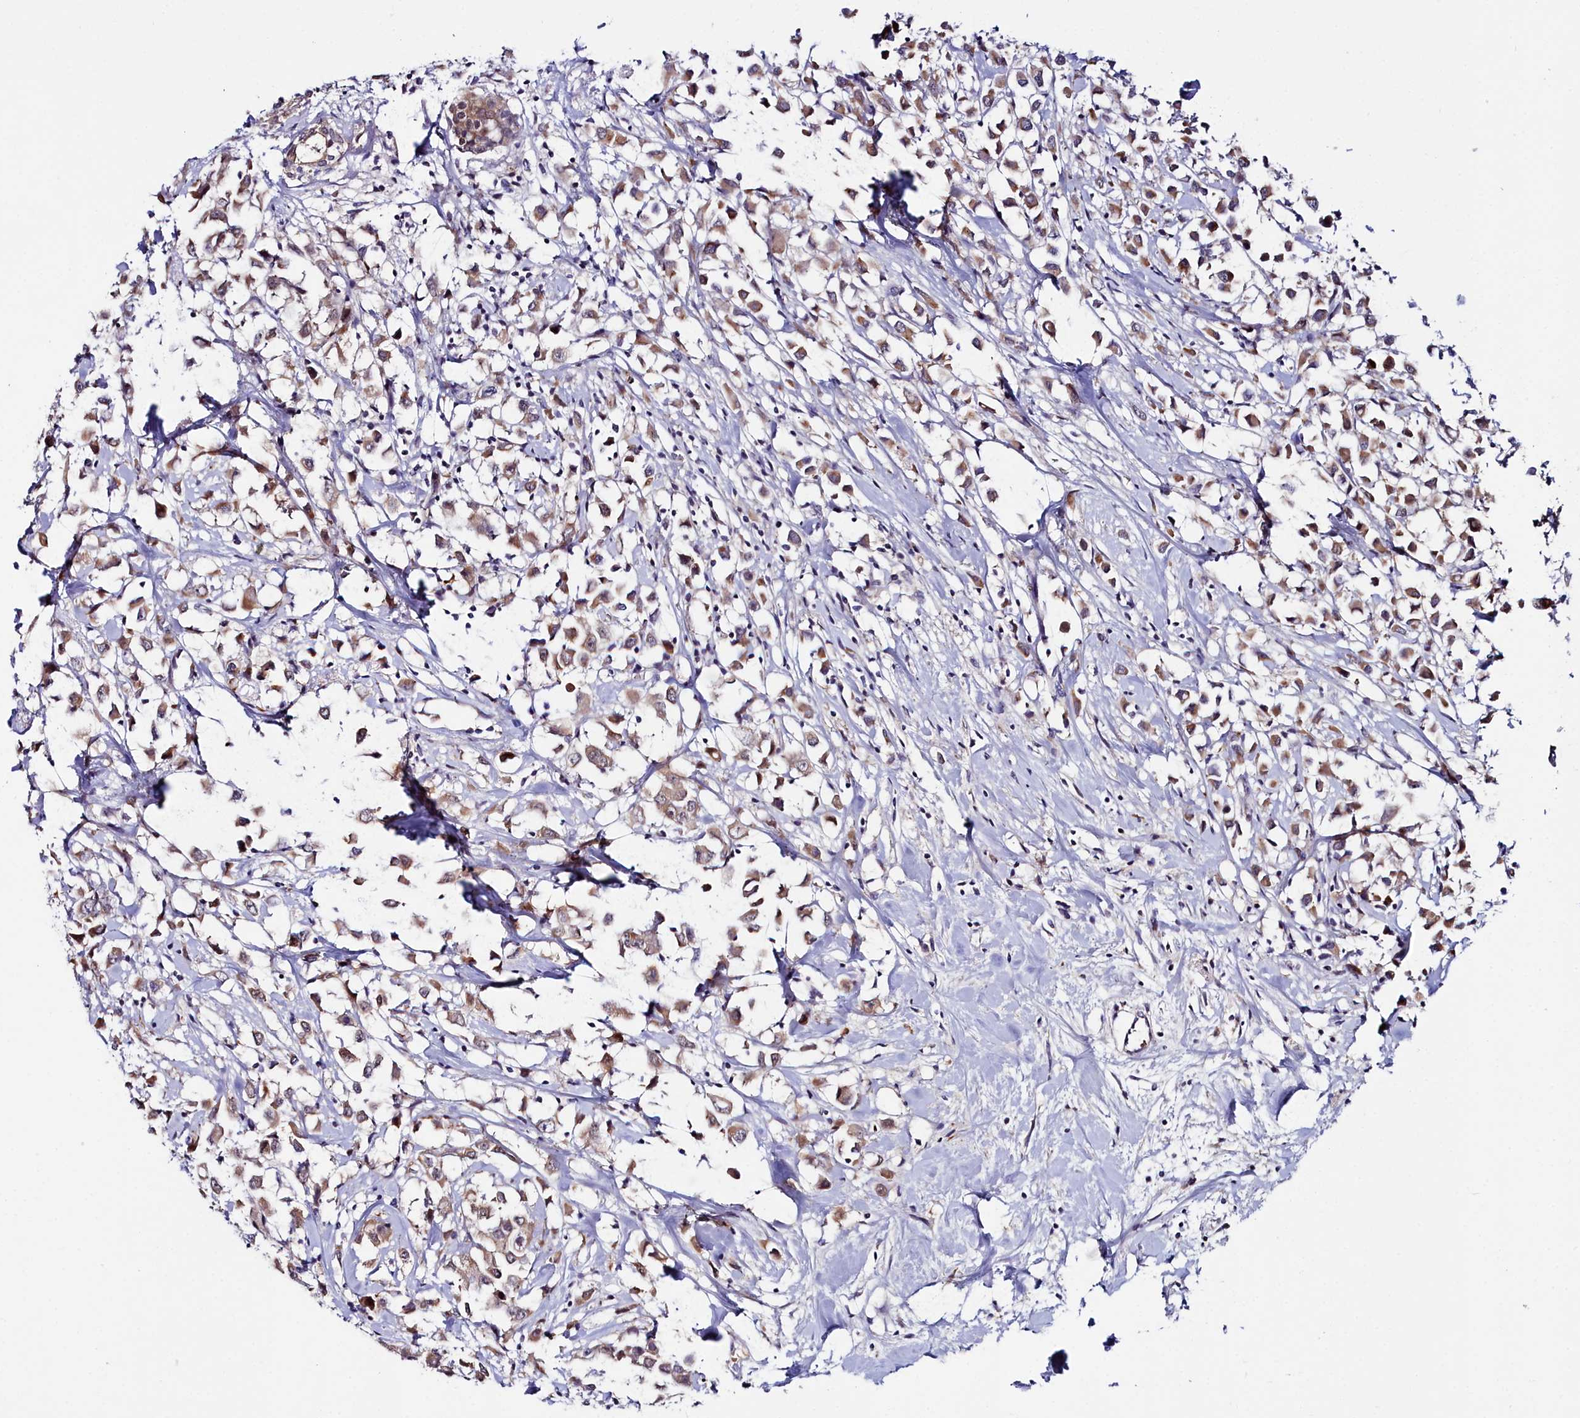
{"staining": {"intensity": "moderate", "quantity": ">75%", "location": "cytoplasmic/membranous"}, "tissue": "breast cancer", "cell_type": "Tumor cells", "image_type": "cancer", "snomed": [{"axis": "morphology", "description": "Duct carcinoma"}, {"axis": "topography", "description": "Breast"}], "caption": "Moderate cytoplasmic/membranous staining for a protein is identified in approximately >75% of tumor cells of breast infiltrating ductal carcinoma using immunohistochemistry.", "gene": "KCTD18", "patient": {"sex": "female", "age": 61}}